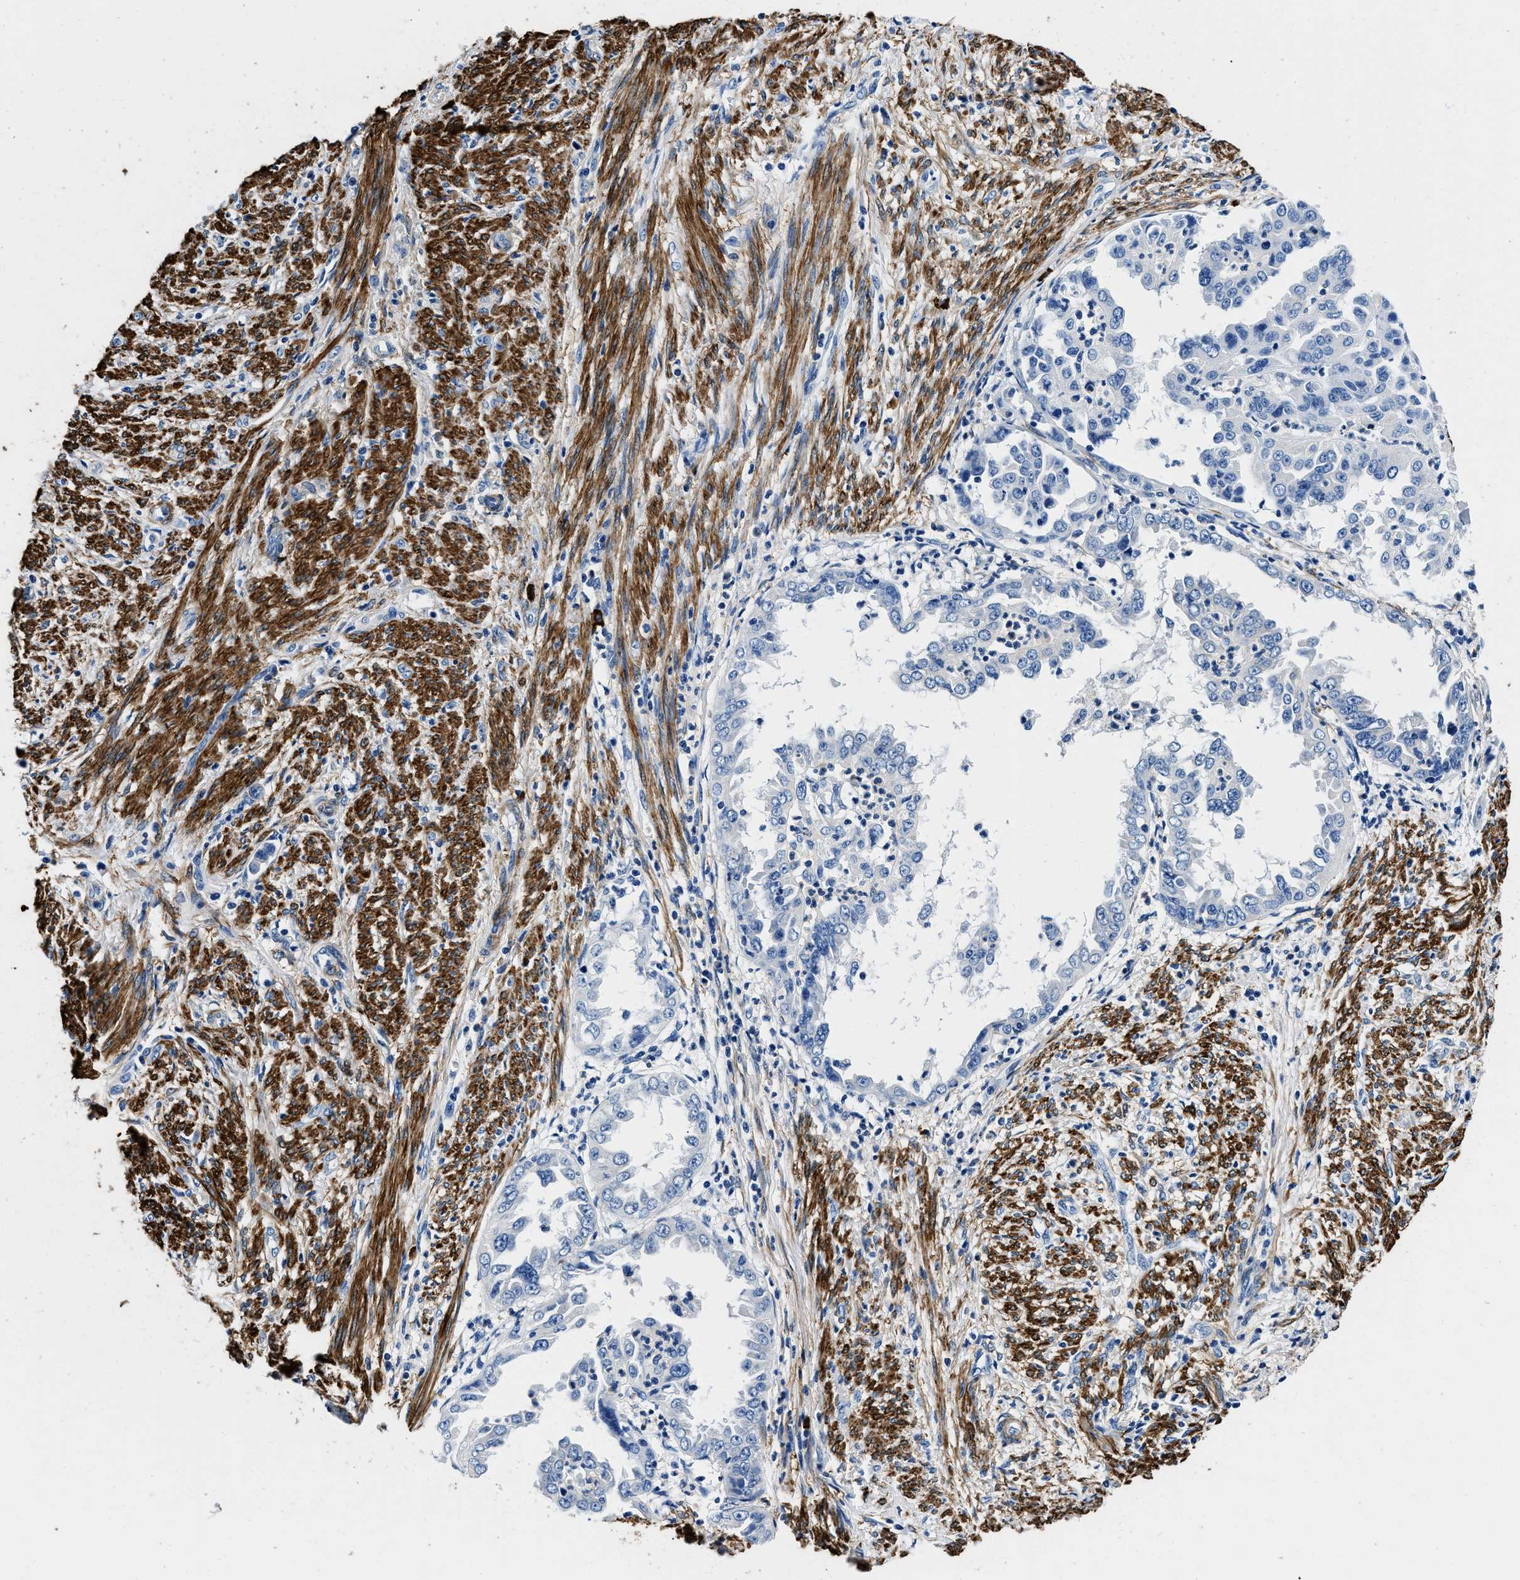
{"staining": {"intensity": "negative", "quantity": "none", "location": "none"}, "tissue": "endometrial cancer", "cell_type": "Tumor cells", "image_type": "cancer", "snomed": [{"axis": "morphology", "description": "Adenocarcinoma, NOS"}, {"axis": "topography", "description": "Endometrium"}], "caption": "Protein analysis of endometrial adenocarcinoma displays no significant expression in tumor cells. (IHC, brightfield microscopy, high magnification).", "gene": "TEX261", "patient": {"sex": "female", "age": 85}}